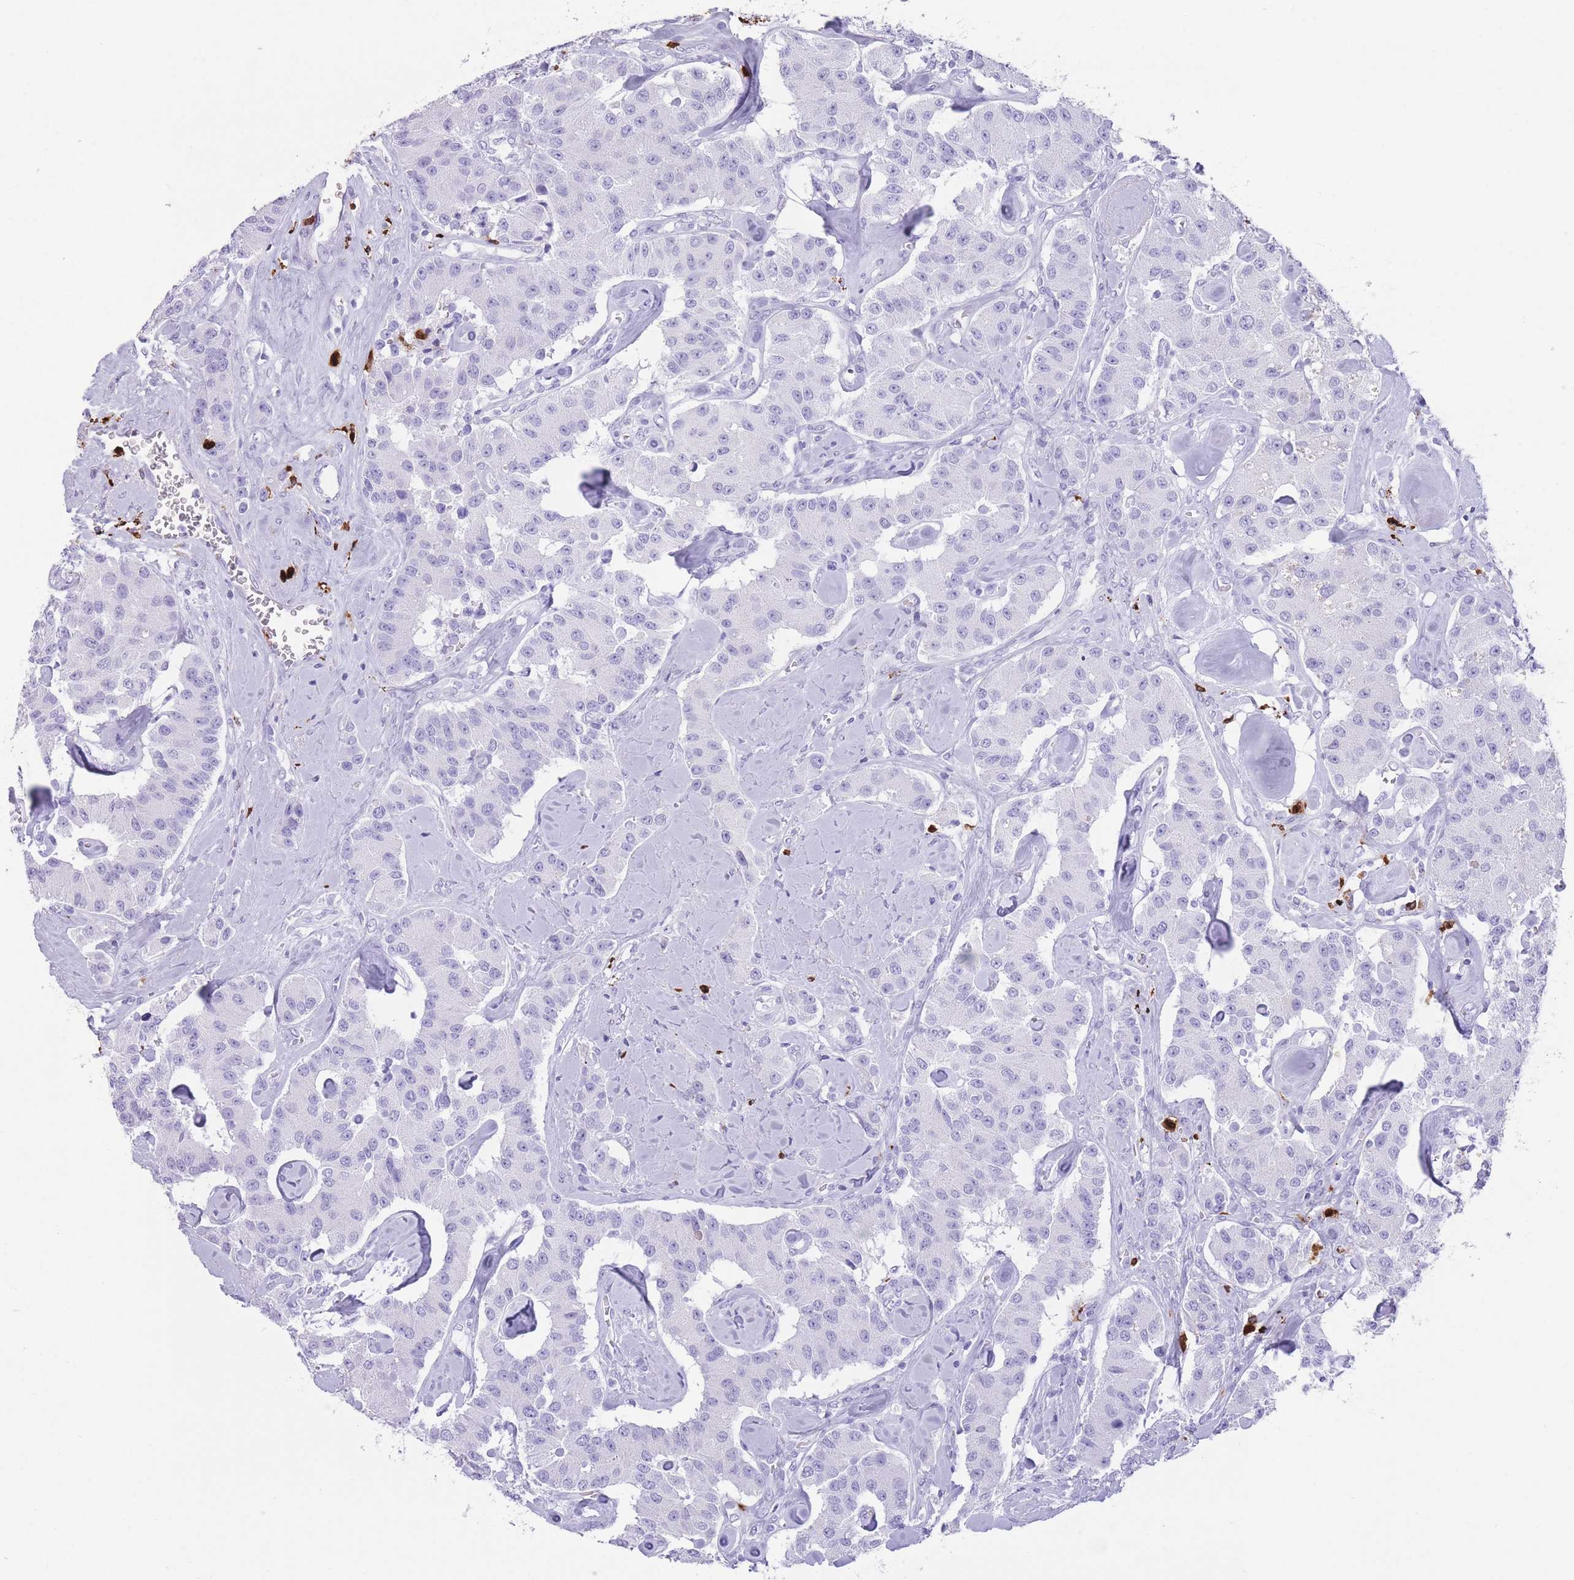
{"staining": {"intensity": "negative", "quantity": "none", "location": "none"}, "tissue": "carcinoid", "cell_type": "Tumor cells", "image_type": "cancer", "snomed": [{"axis": "morphology", "description": "Carcinoid, malignant, NOS"}, {"axis": "topography", "description": "Pancreas"}], "caption": "This is an immunohistochemistry photomicrograph of malignant carcinoid. There is no positivity in tumor cells.", "gene": "OR4F21", "patient": {"sex": "male", "age": 41}}